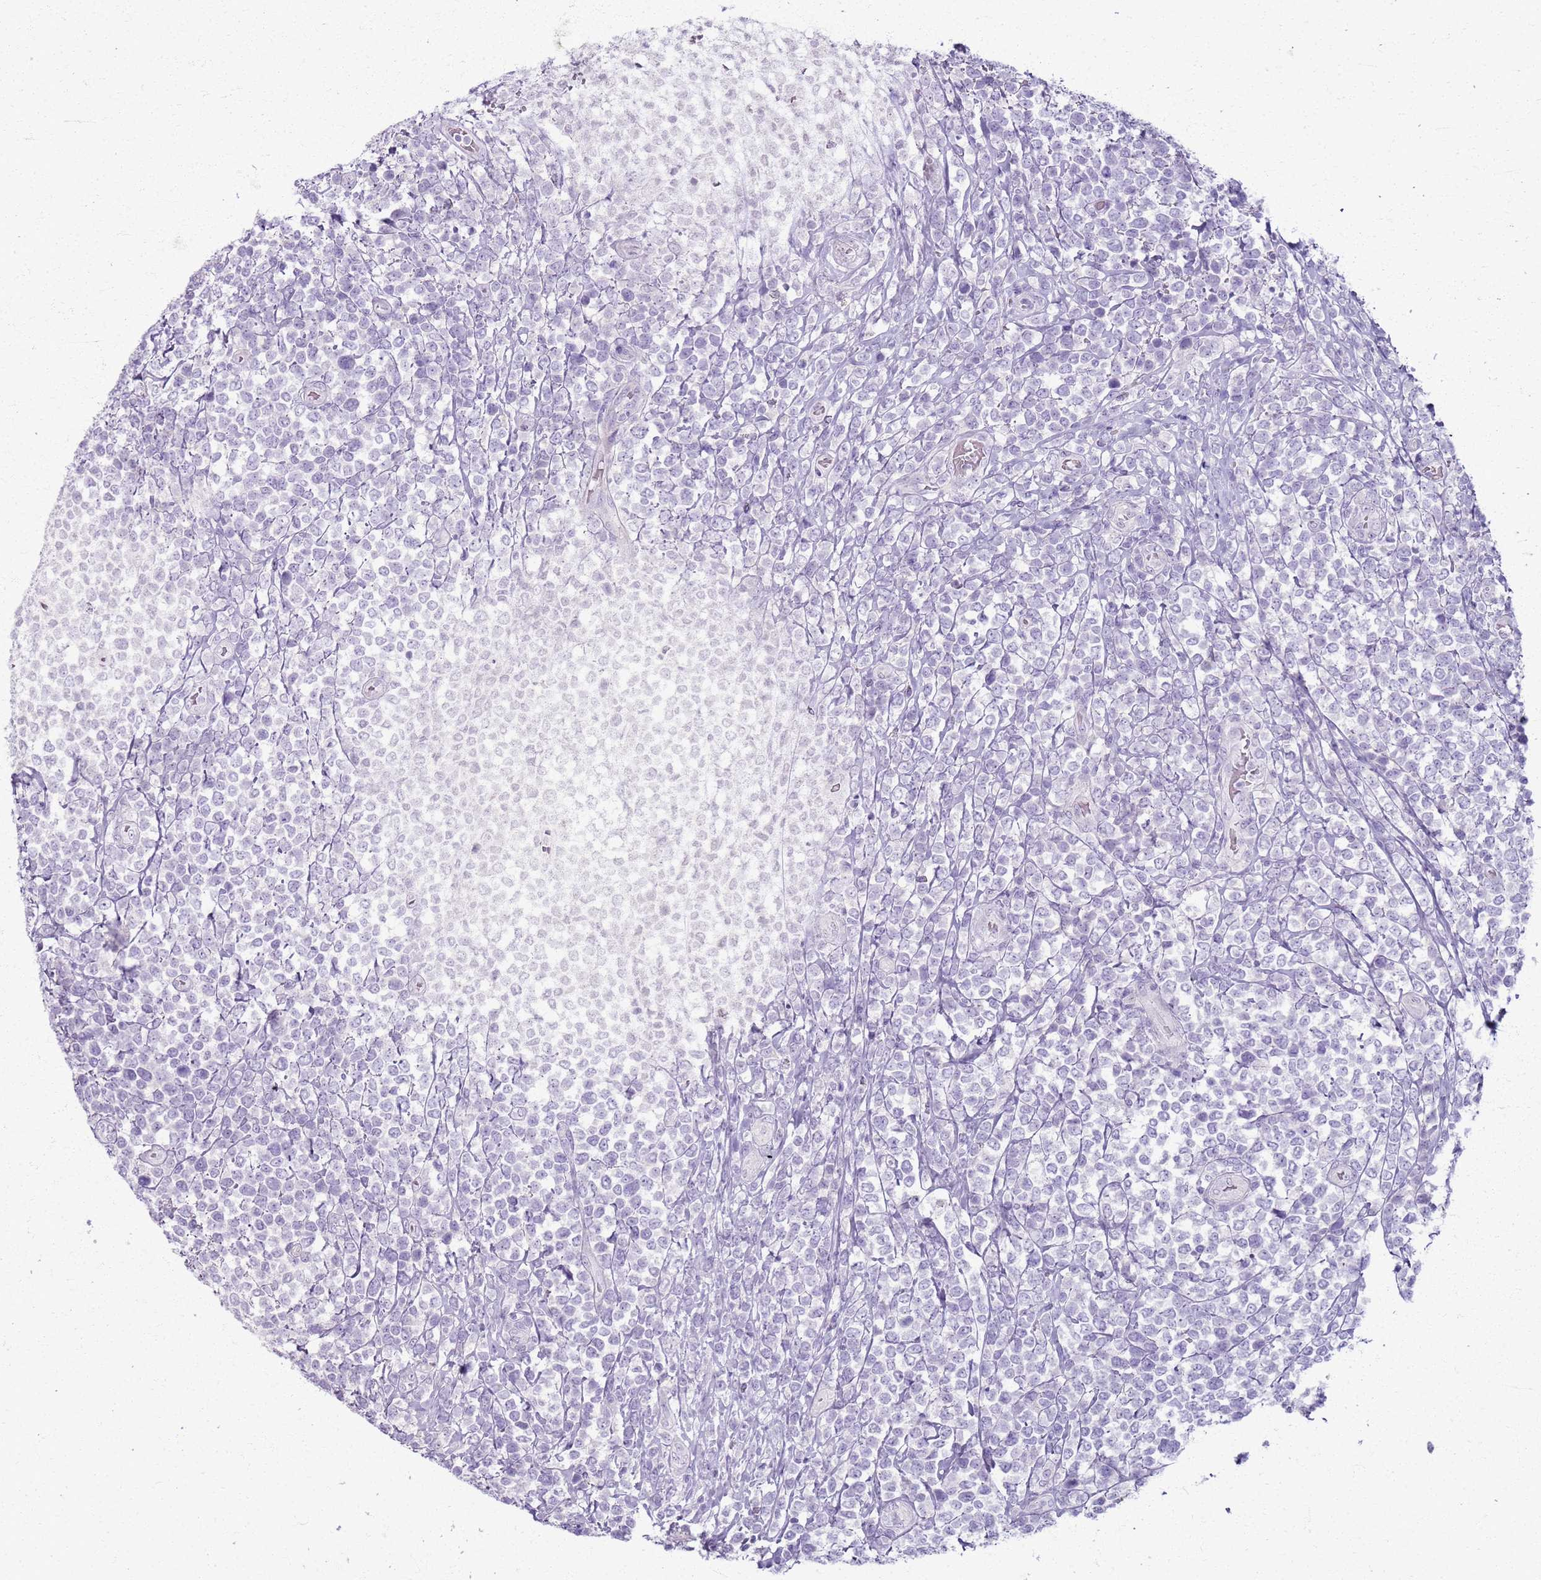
{"staining": {"intensity": "negative", "quantity": "none", "location": "none"}, "tissue": "lymphoma", "cell_type": "Tumor cells", "image_type": "cancer", "snomed": [{"axis": "morphology", "description": "Malignant lymphoma, non-Hodgkin's type, High grade"}, {"axis": "topography", "description": "Soft tissue"}], "caption": "High power microscopy image of an immunohistochemistry photomicrograph of high-grade malignant lymphoma, non-Hodgkin's type, revealing no significant positivity in tumor cells.", "gene": "CSRP3", "patient": {"sex": "female", "age": 56}}